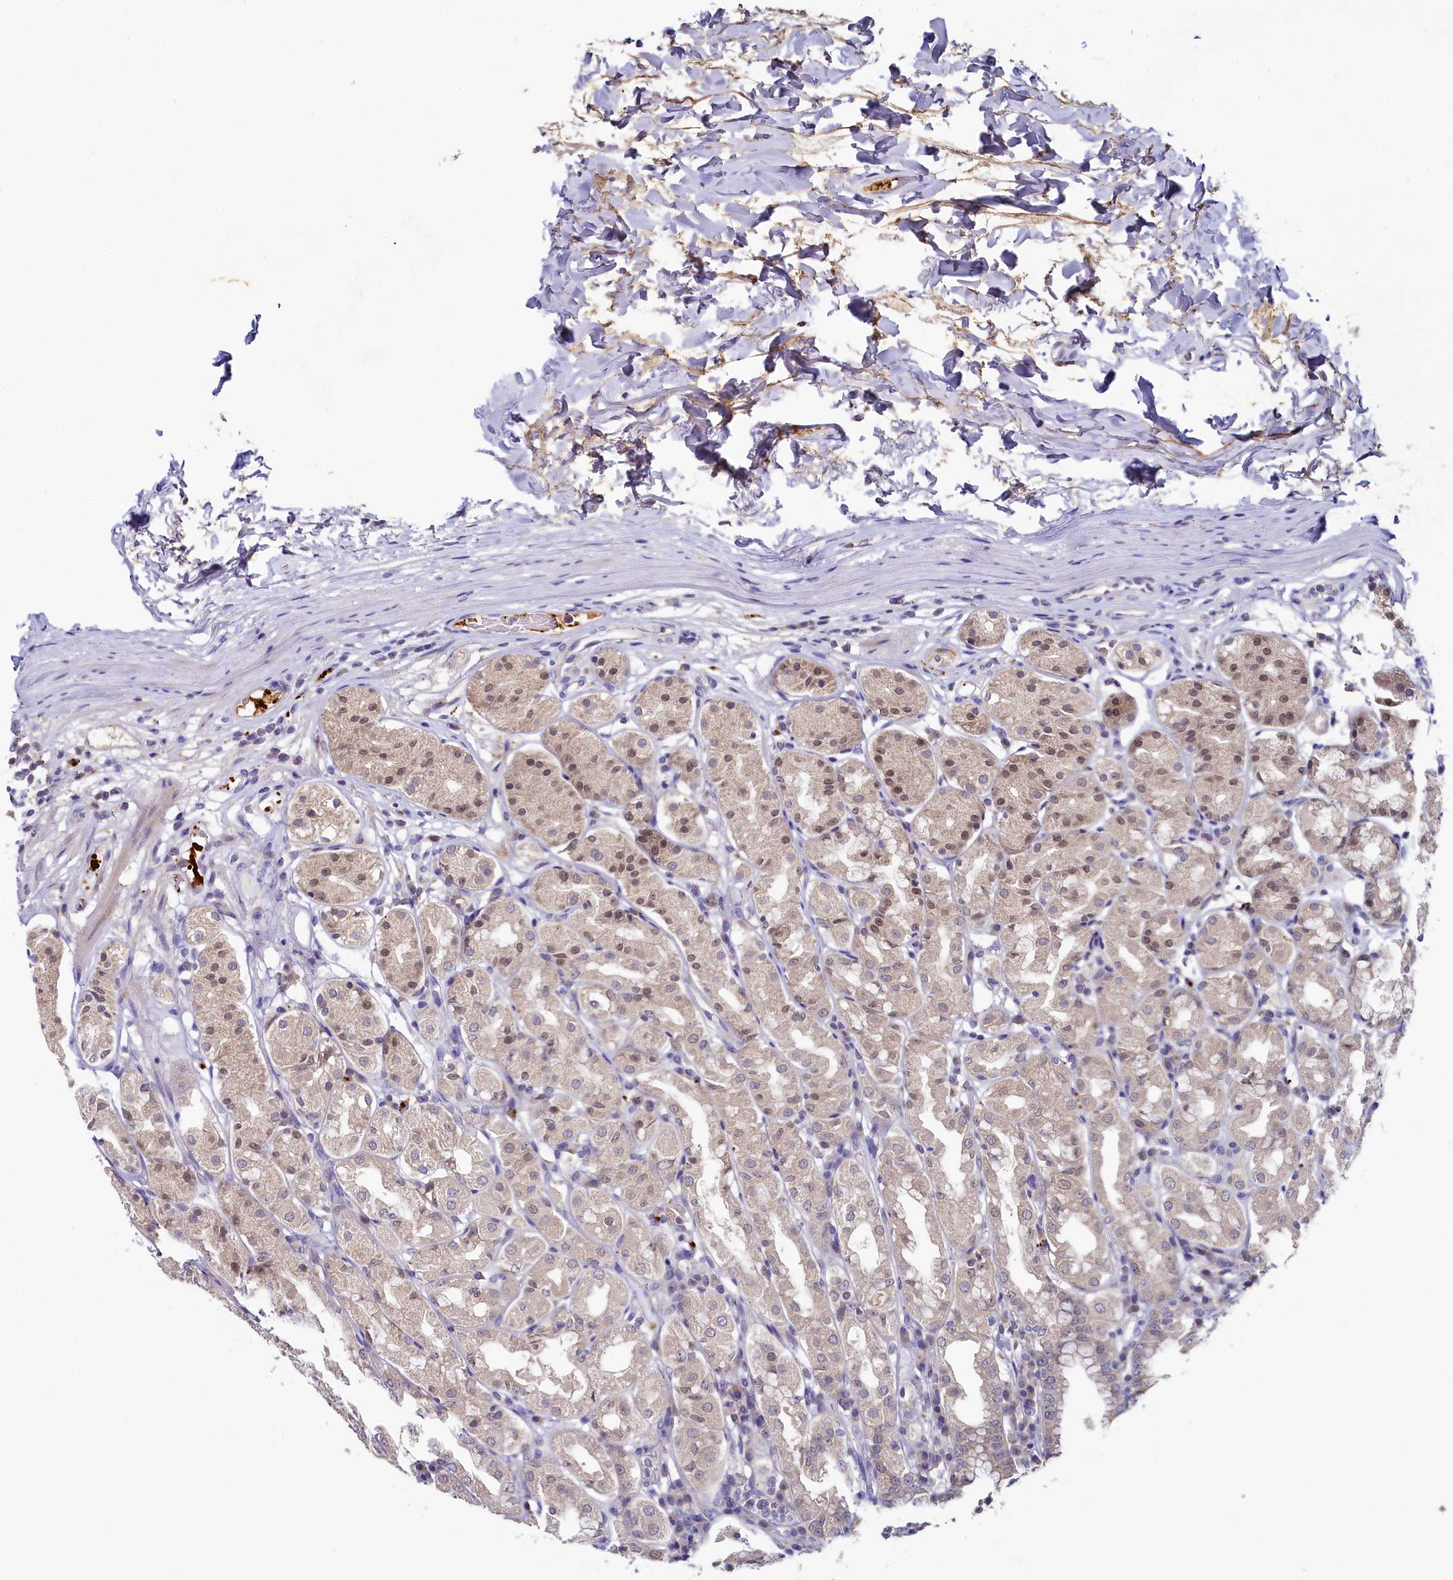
{"staining": {"intensity": "moderate", "quantity": ">75%", "location": "cytoplasmic/membranous,nuclear"}, "tissue": "stomach", "cell_type": "Glandular cells", "image_type": "normal", "snomed": [{"axis": "morphology", "description": "Normal tissue, NOS"}, {"axis": "topography", "description": "Stomach"}, {"axis": "topography", "description": "Stomach, lower"}], "caption": "IHC image of unremarkable stomach stained for a protein (brown), which demonstrates medium levels of moderate cytoplasmic/membranous,nuclear positivity in approximately >75% of glandular cells.", "gene": "SPINK9", "patient": {"sex": "female", "age": 56}}